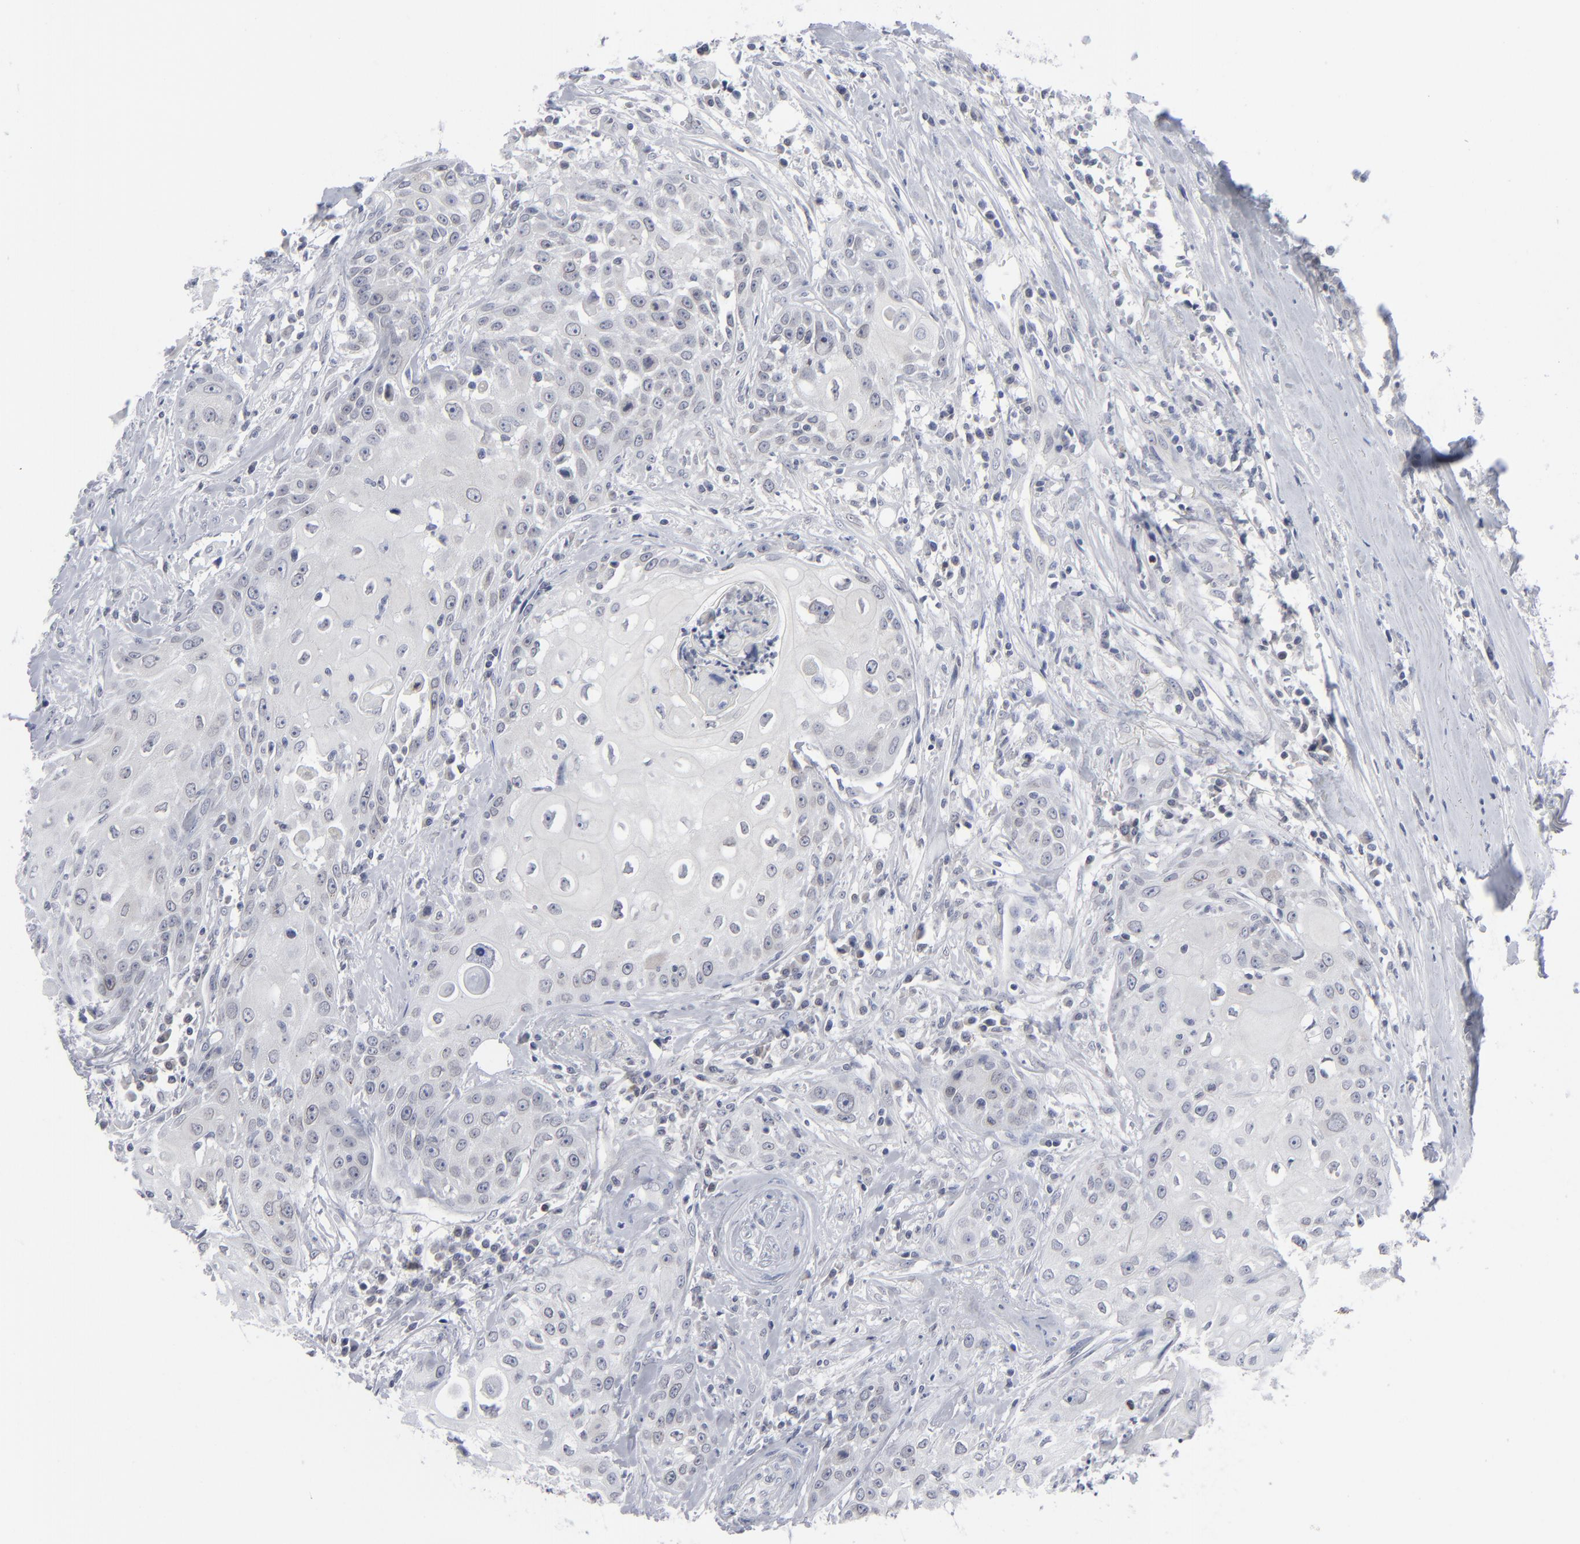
{"staining": {"intensity": "negative", "quantity": "none", "location": "none"}, "tissue": "head and neck cancer", "cell_type": "Tumor cells", "image_type": "cancer", "snomed": [{"axis": "morphology", "description": "Squamous cell carcinoma, NOS"}, {"axis": "topography", "description": "Oral tissue"}, {"axis": "topography", "description": "Head-Neck"}], "caption": "IHC micrograph of neoplastic tissue: head and neck cancer (squamous cell carcinoma) stained with DAB displays no significant protein staining in tumor cells. The staining was performed using DAB (3,3'-diaminobenzidine) to visualize the protein expression in brown, while the nuclei were stained in blue with hematoxylin (Magnification: 20x).", "gene": "NUP88", "patient": {"sex": "female", "age": 82}}